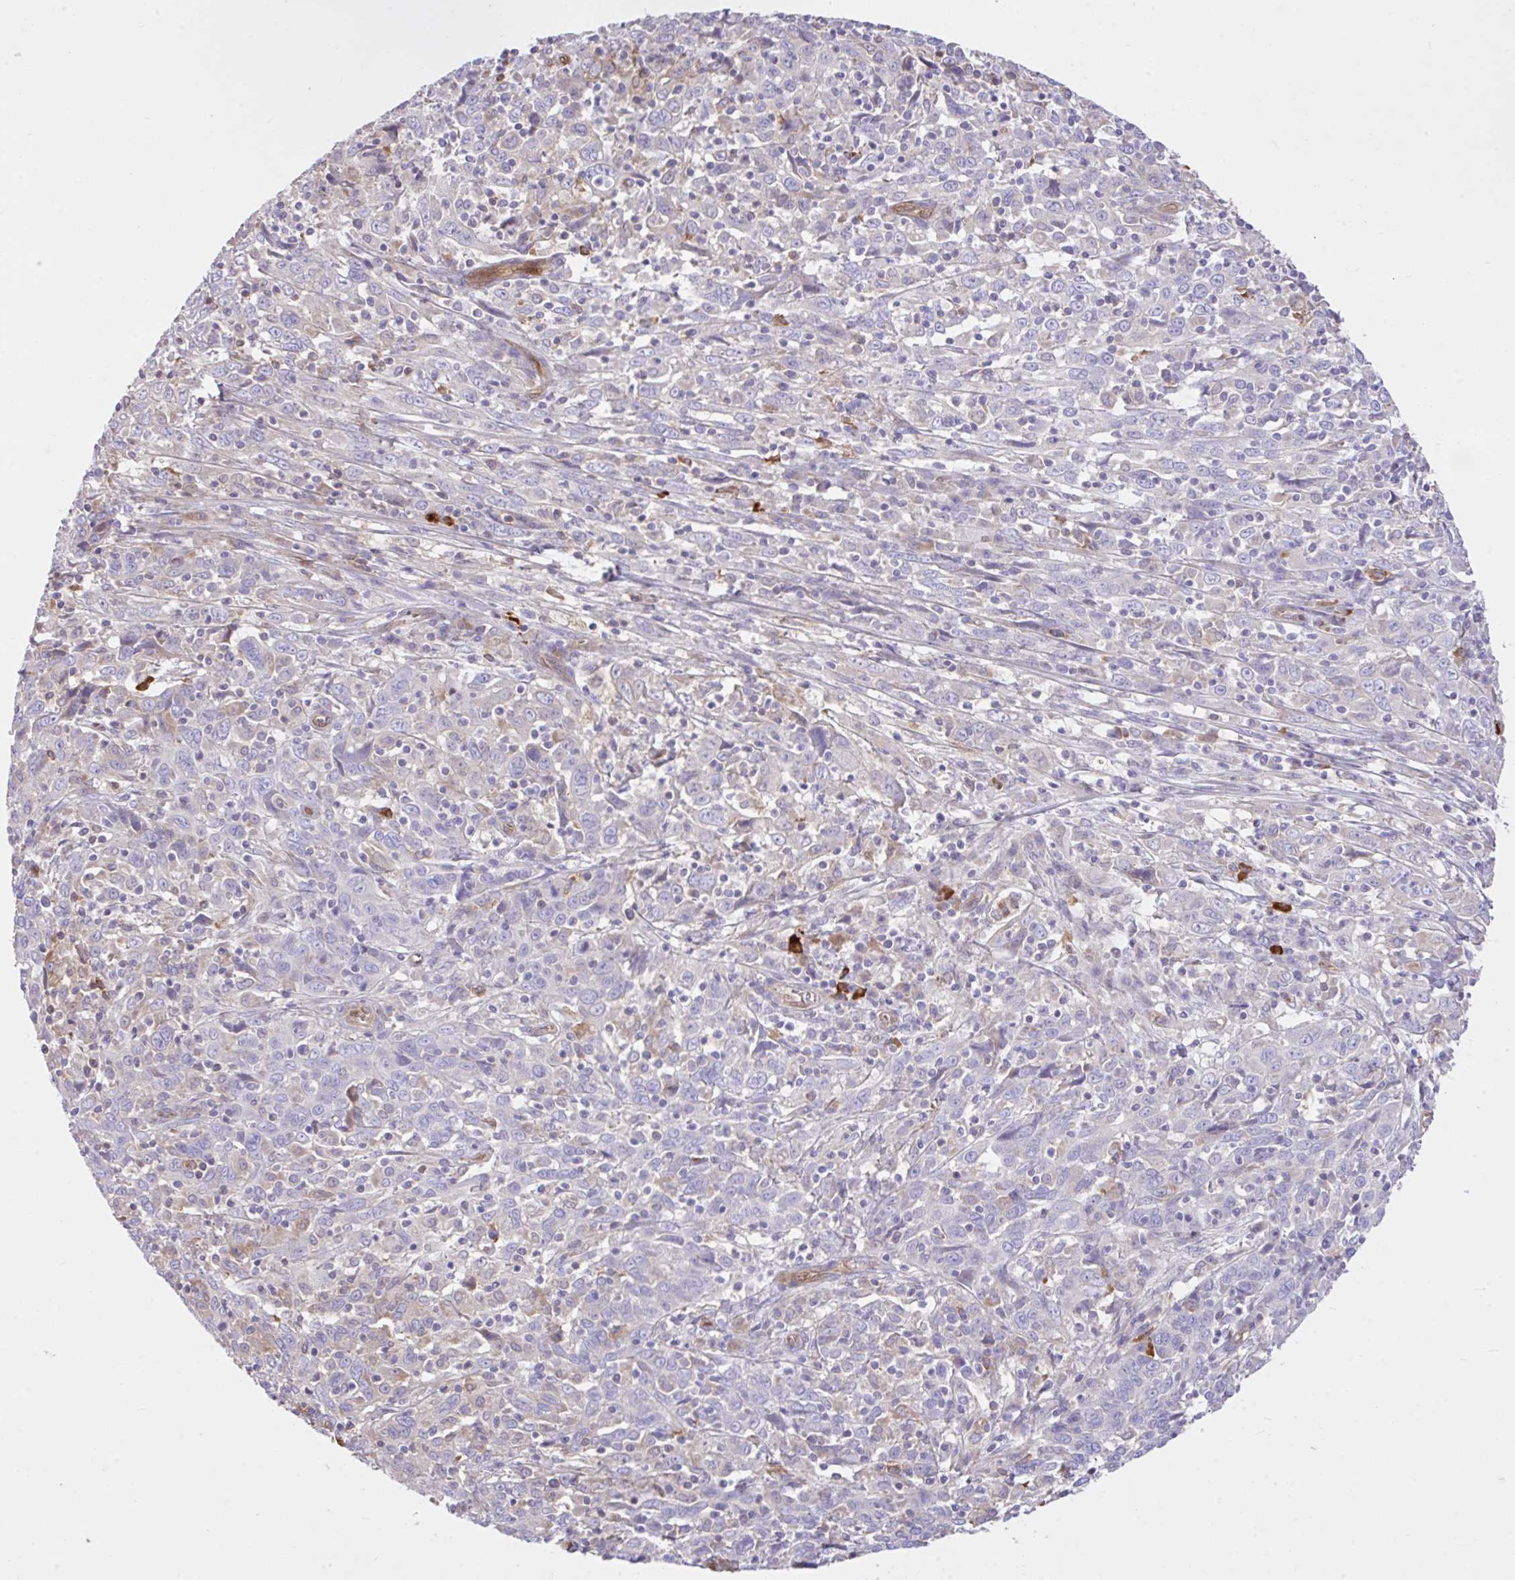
{"staining": {"intensity": "negative", "quantity": "none", "location": "none"}, "tissue": "cervical cancer", "cell_type": "Tumor cells", "image_type": "cancer", "snomed": [{"axis": "morphology", "description": "Squamous cell carcinoma, NOS"}, {"axis": "topography", "description": "Cervix"}], "caption": "IHC image of cervical cancer stained for a protein (brown), which displays no expression in tumor cells.", "gene": "EEF1A2", "patient": {"sex": "female", "age": 46}}